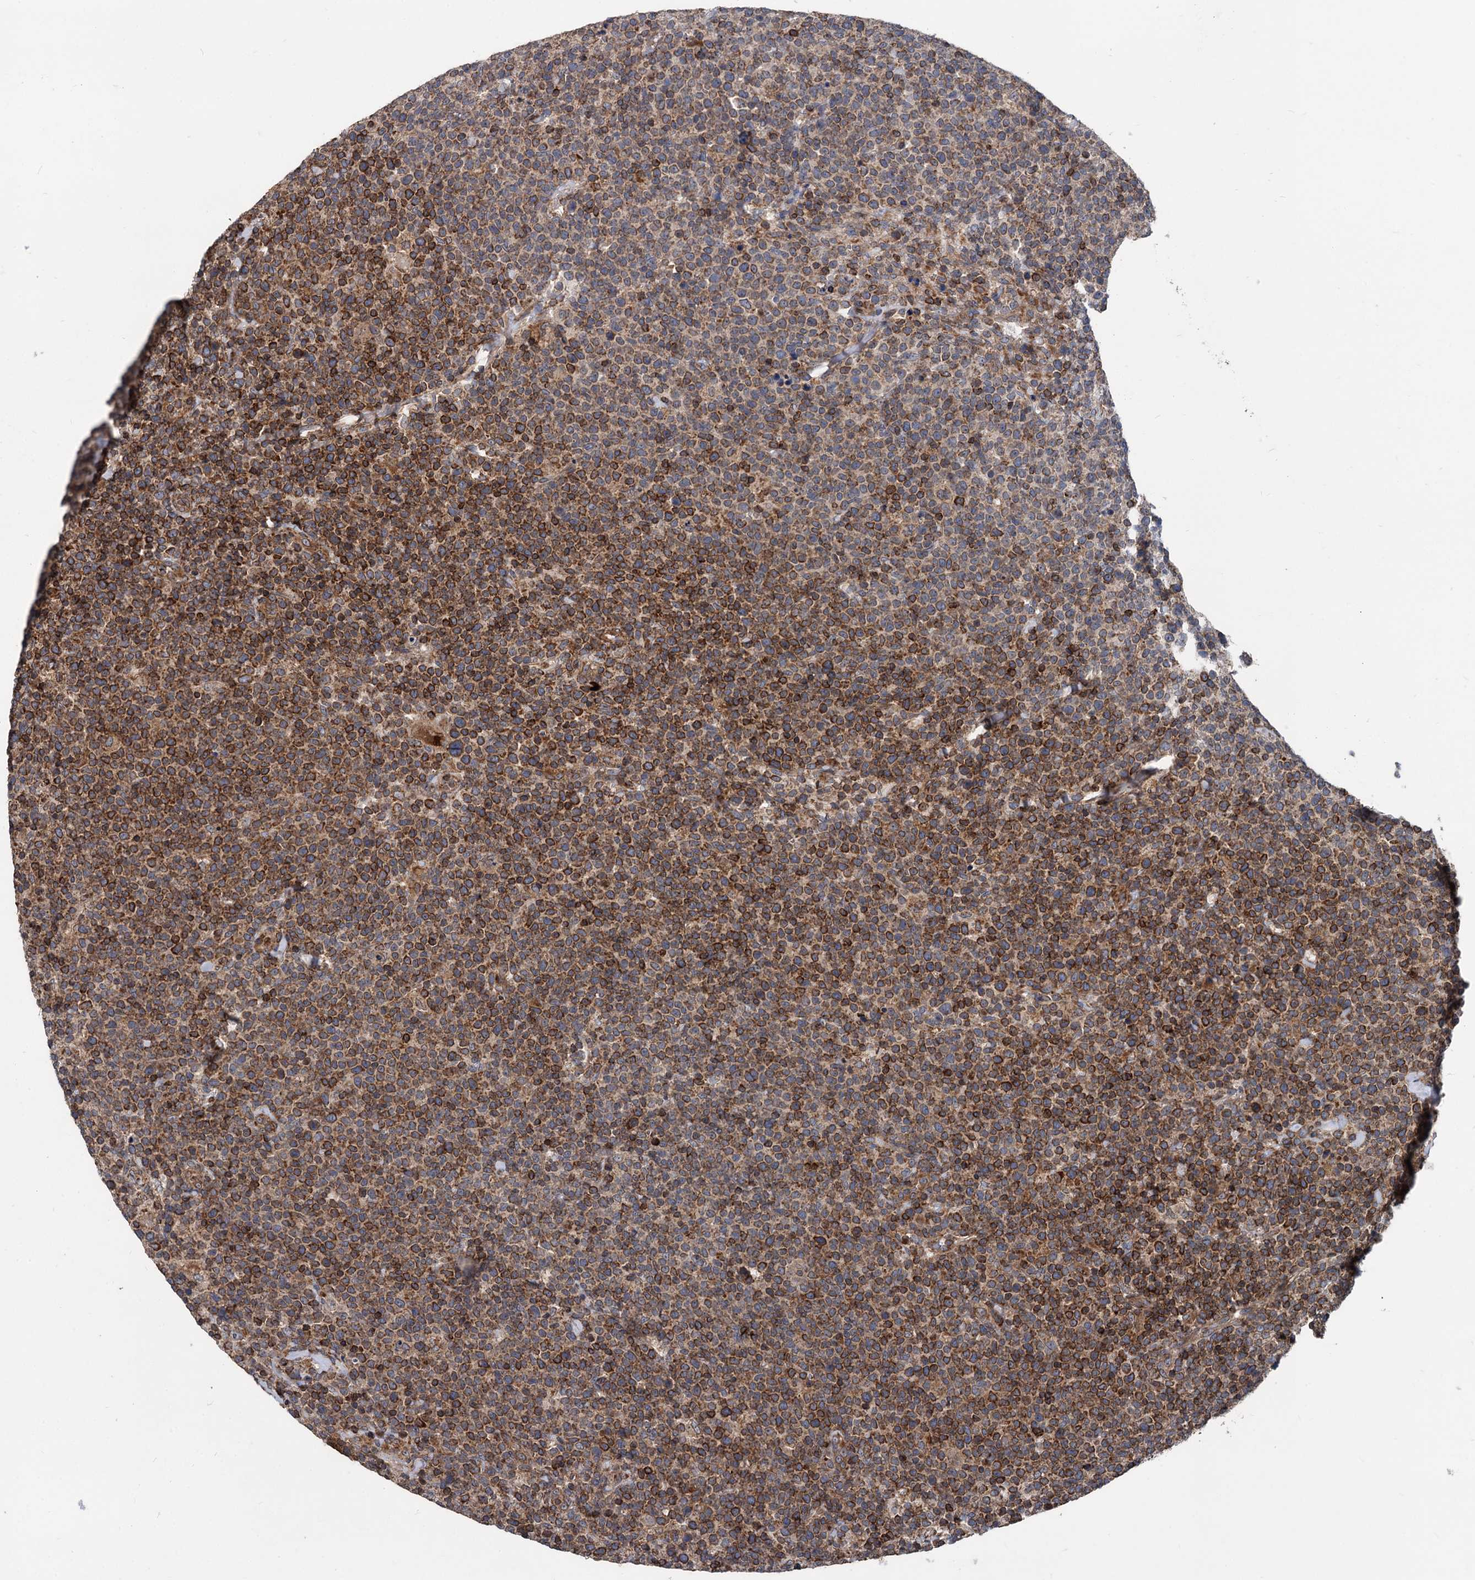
{"staining": {"intensity": "strong", "quantity": "25%-75%", "location": "cytoplasmic/membranous"}, "tissue": "lymphoma", "cell_type": "Tumor cells", "image_type": "cancer", "snomed": [{"axis": "morphology", "description": "Malignant lymphoma, non-Hodgkin's type, High grade"}, {"axis": "topography", "description": "Lymph node"}], "caption": "High-grade malignant lymphoma, non-Hodgkin's type stained with a brown dye exhibits strong cytoplasmic/membranous positive expression in approximately 25%-75% of tumor cells.", "gene": "STIM1", "patient": {"sex": "male", "age": 61}}